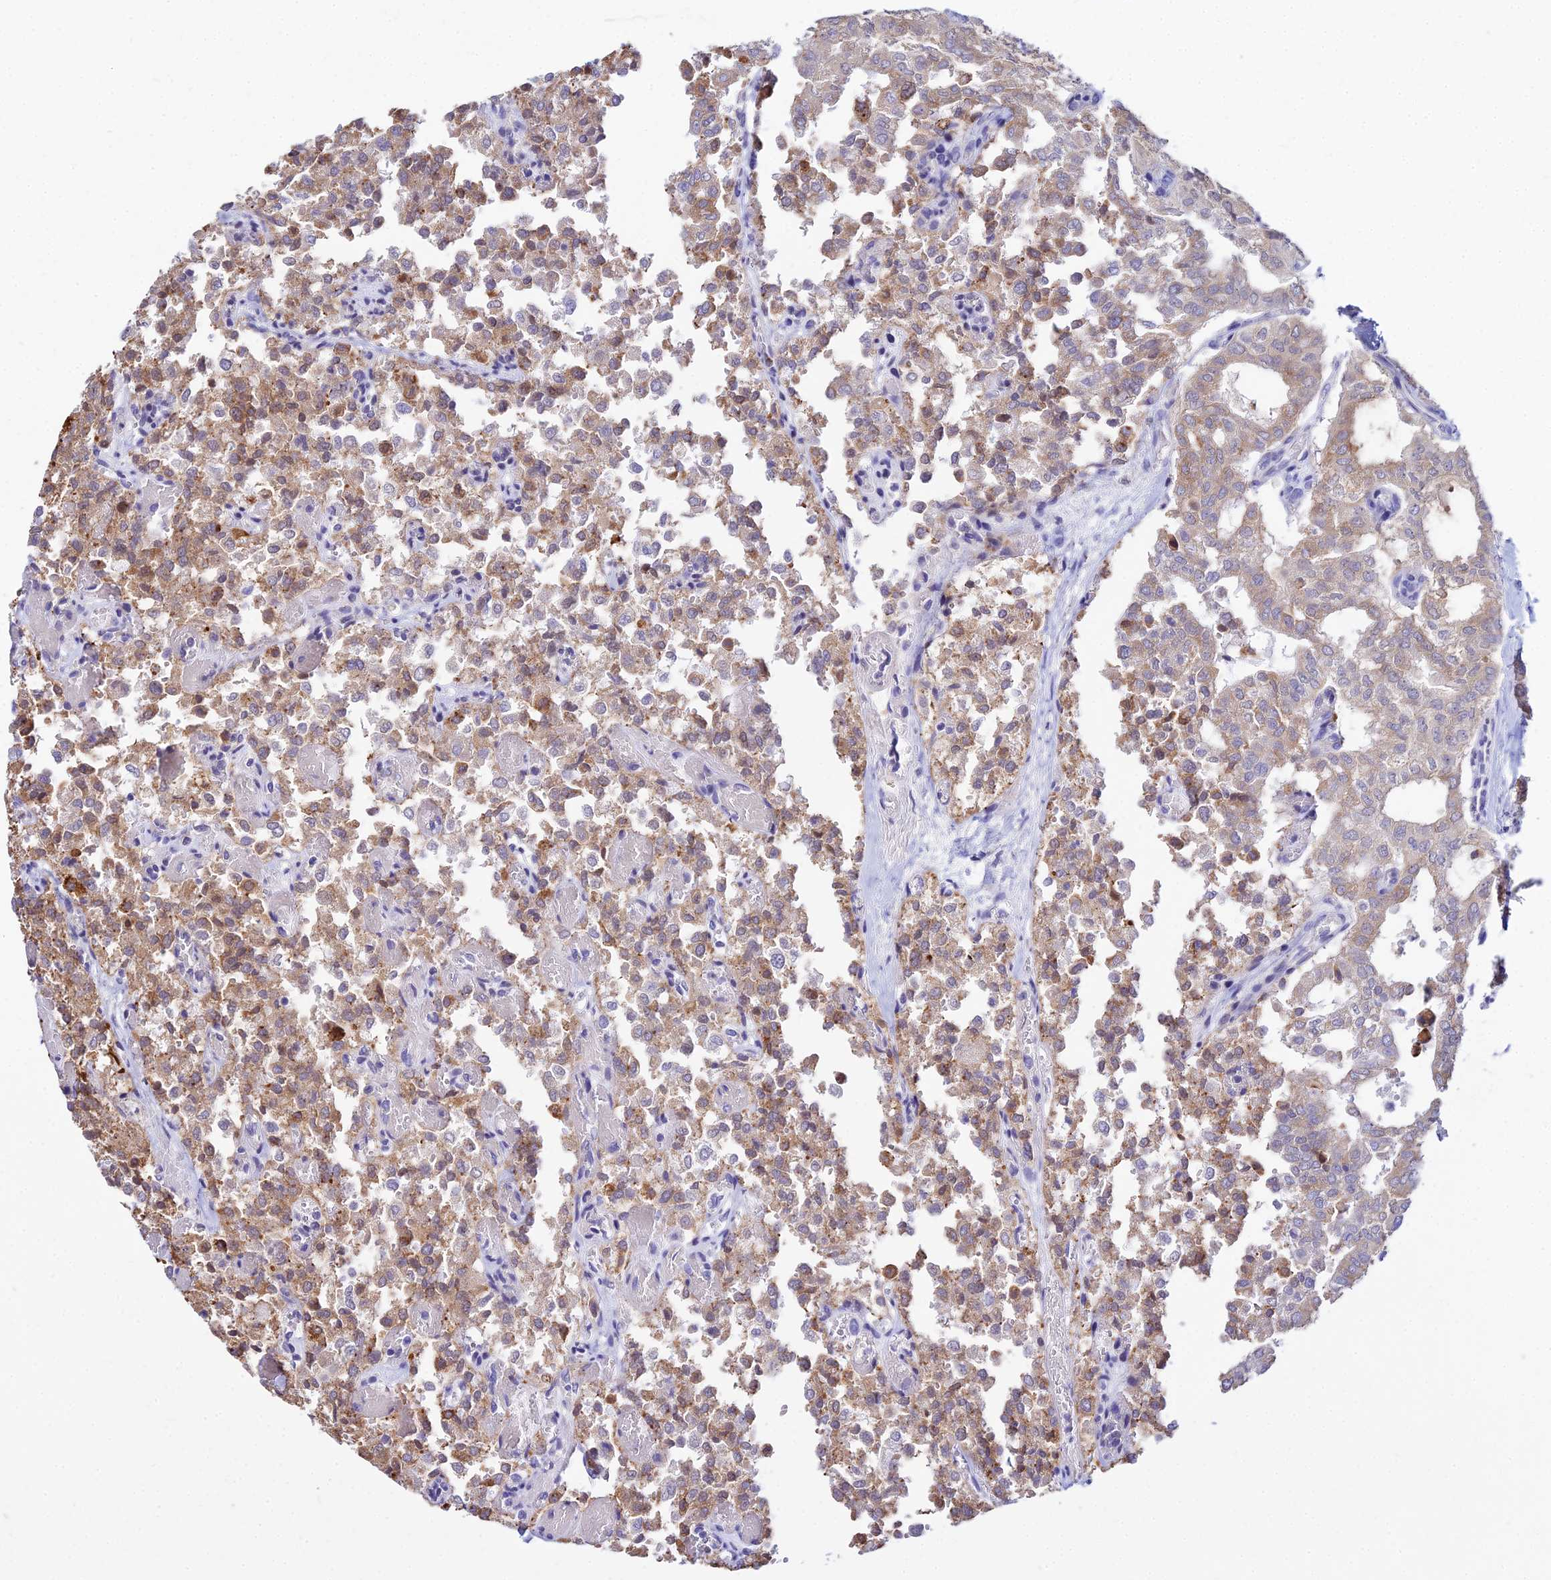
{"staining": {"intensity": "moderate", "quantity": ">75%", "location": "cytoplasmic/membranous,nuclear"}, "tissue": "thyroid cancer", "cell_type": "Tumor cells", "image_type": "cancer", "snomed": [{"axis": "morphology", "description": "Follicular adenoma carcinoma, NOS"}, {"axis": "topography", "description": "Thyroid gland"}], "caption": "The immunohistochemical stain highlights moderate cytoplasmic/membranous and nuclear expression in tumor cells of follicular adenoma carcinoma (thyroid) tissue. (brown staining indicates protein expression, while blue staining denotes nuclei).", "gene": "C6orf163", "patient": {"sex": "male", "age": 75}}